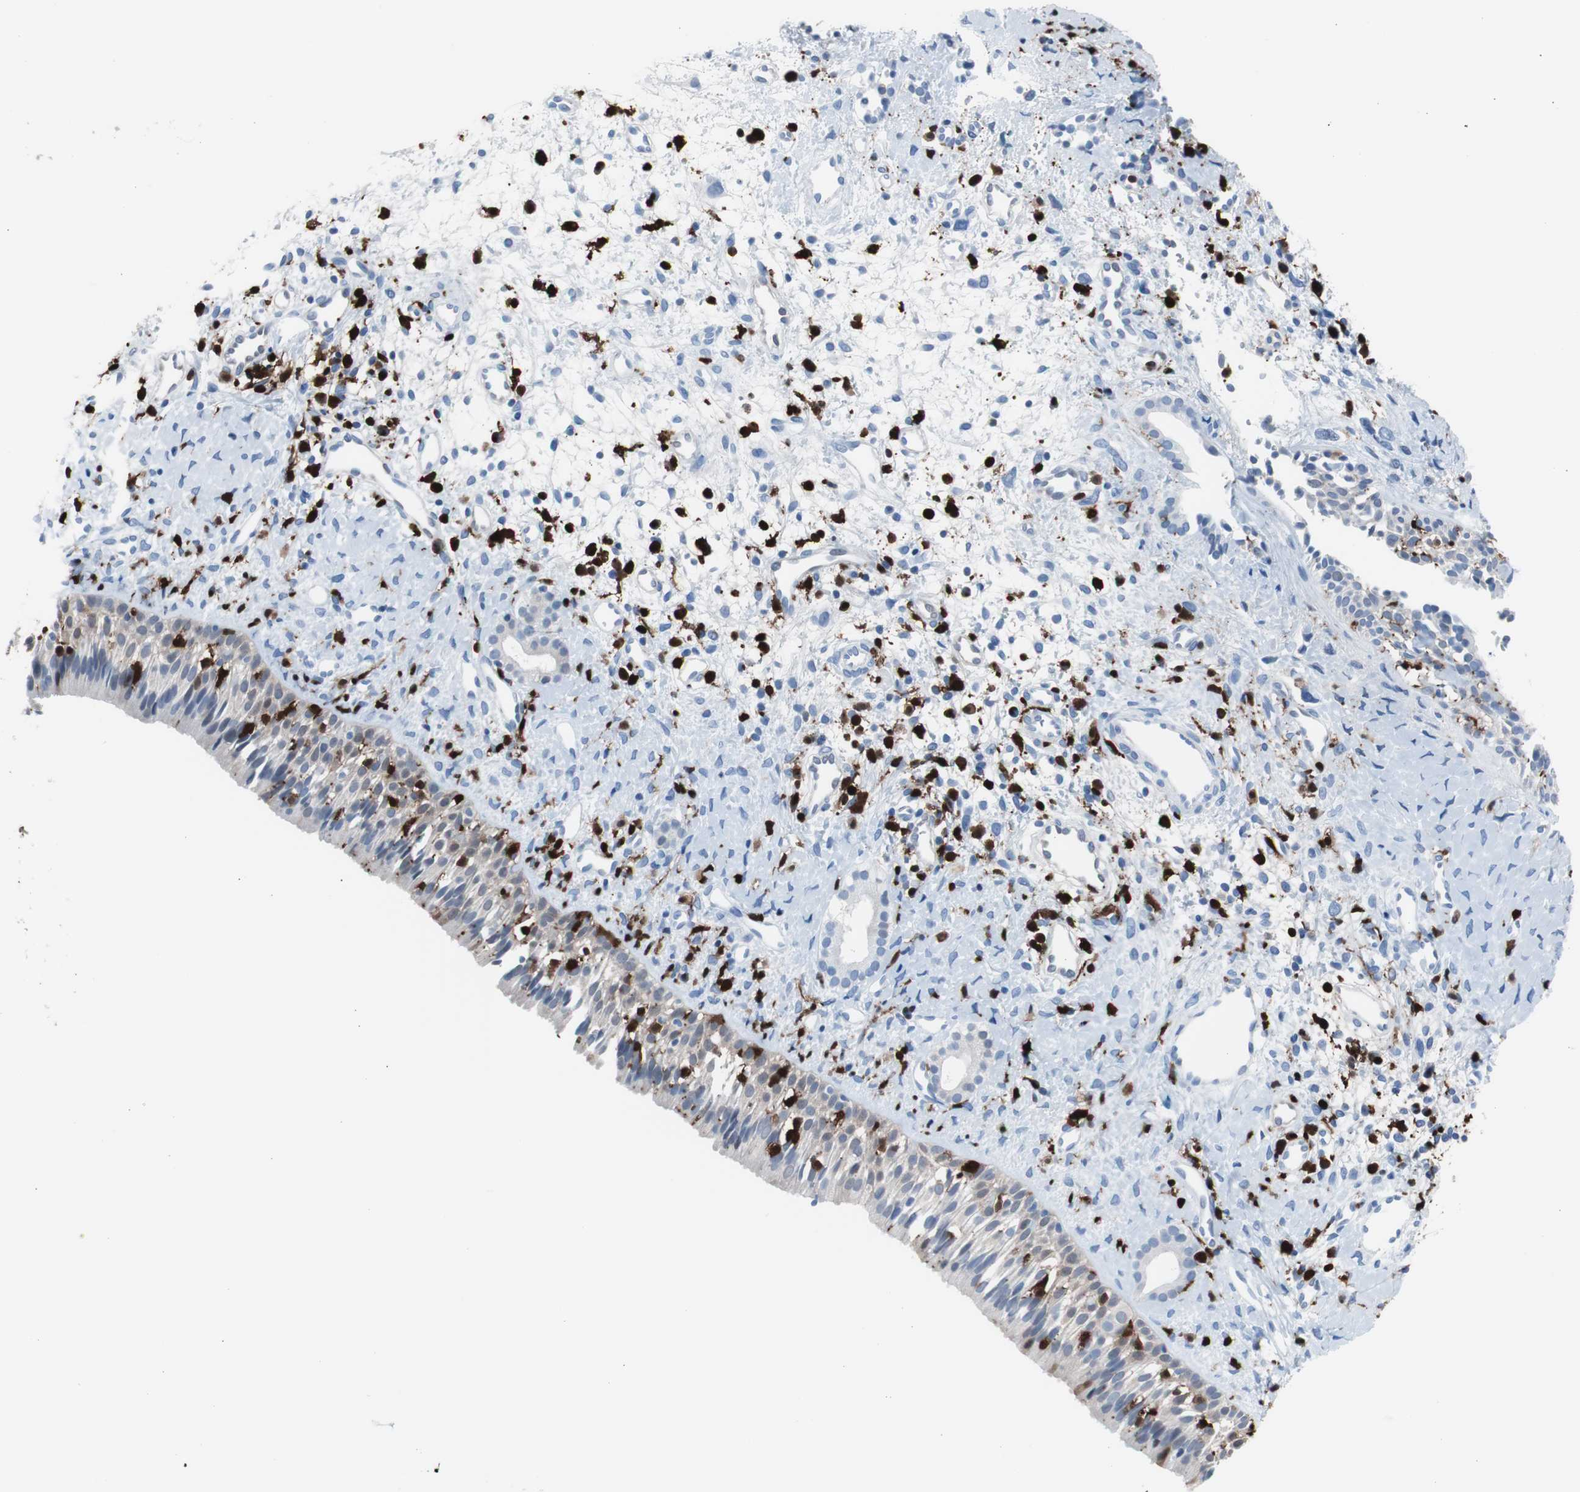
{"staining": {"intensity": "negative", "quantity": "none", "location": "none"}, "tissue": "nasopharynx", "cell_type": "Respiratory epithelial cells", "image_type": "normal", "snomed": [{"axis": "morphology", "description": "Normal tissue, NOS"}, {"axis": "topography", "description": "Nasopharynx"}], "caption": "There is no significant expression in respiratory epithelial cells of nasopharynx. (DAB (3,3'-diaminobenzidine) IHC with hematoxylin counter stain).", "gene": "SYK", "patient": {"sex": "male", "age": 22}}